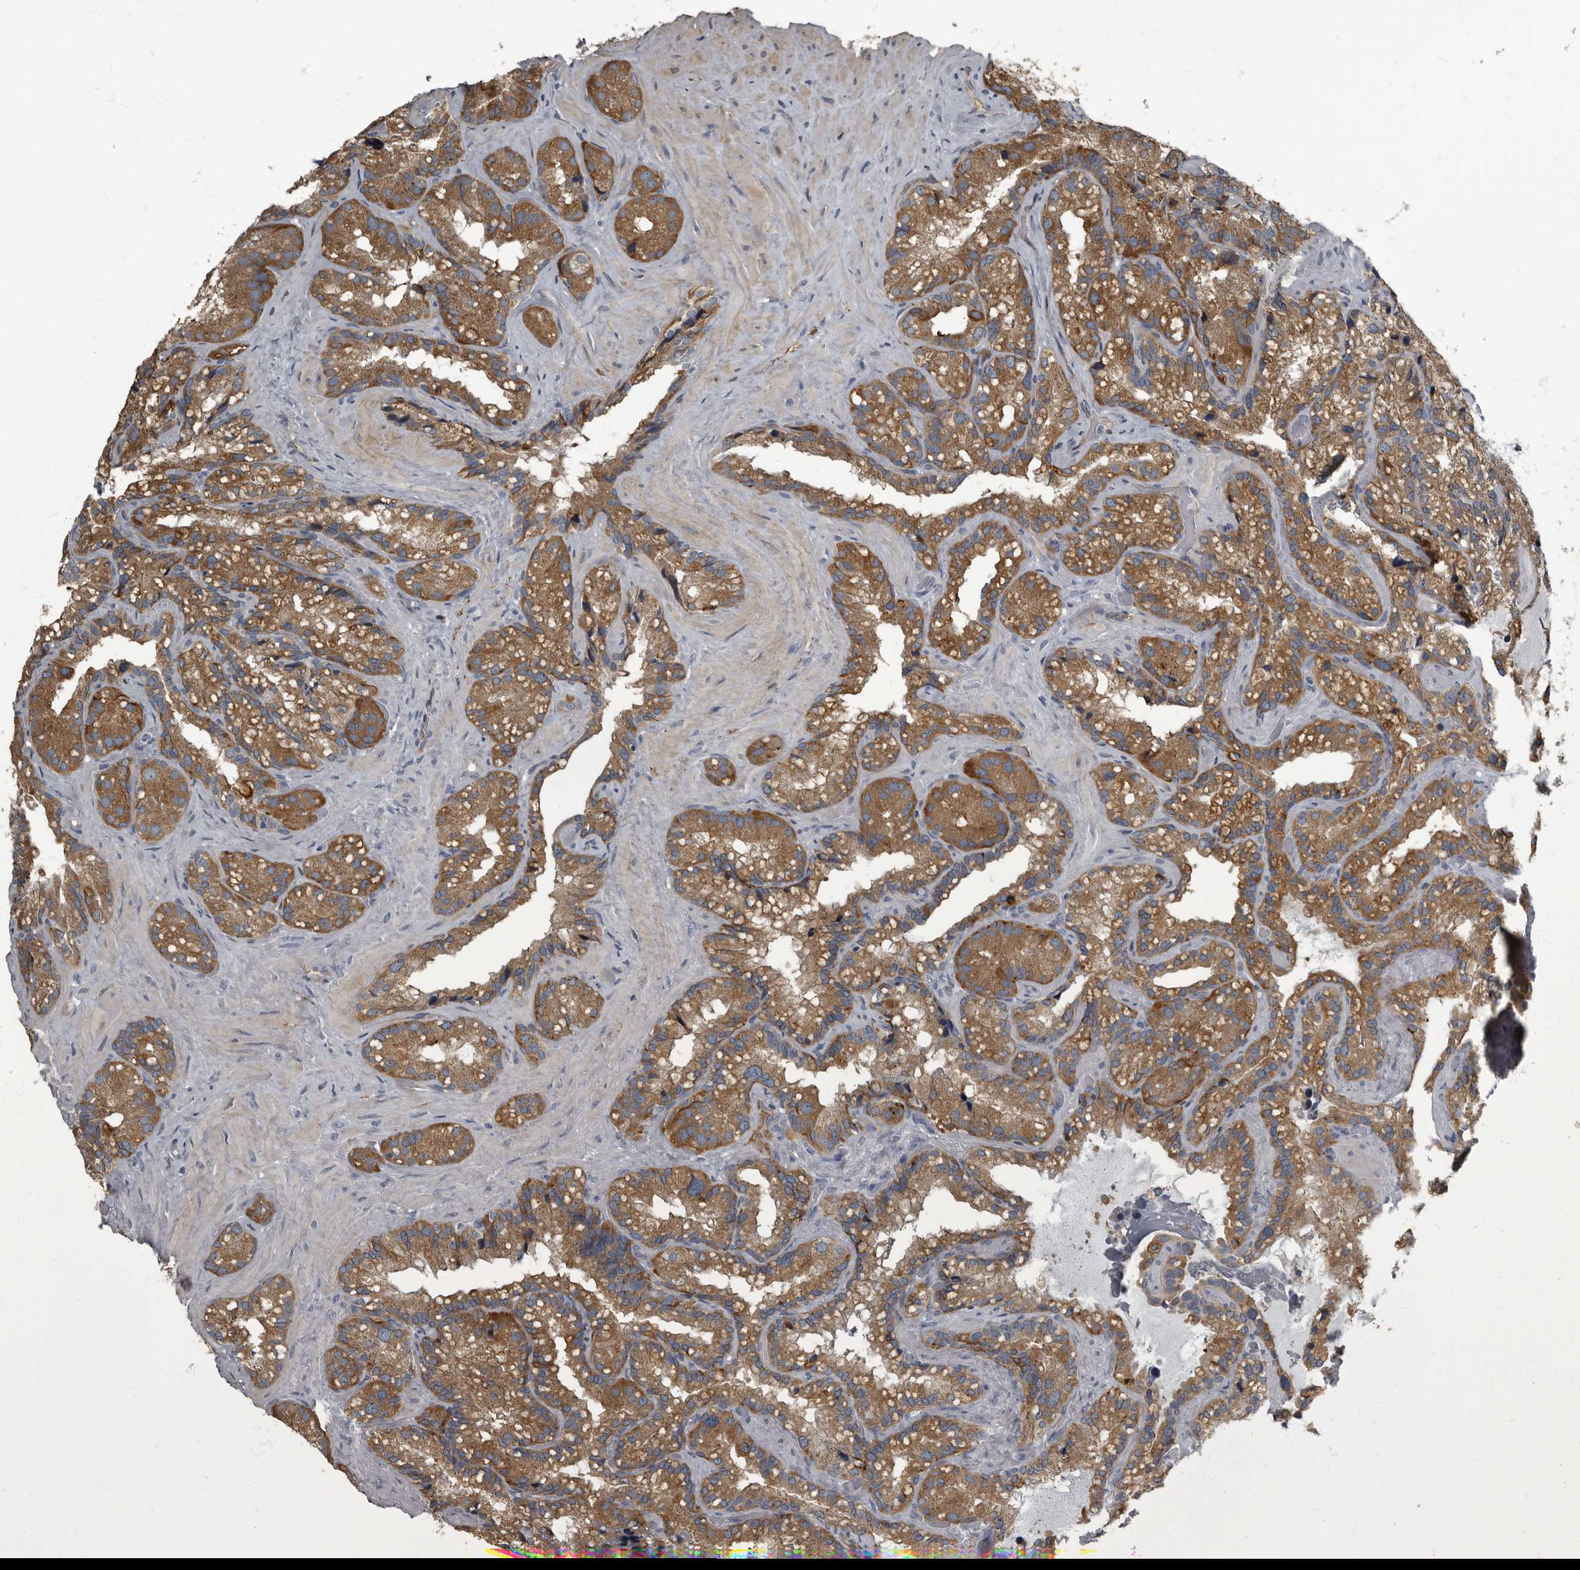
{"staining": {"intensity": "strong", "quantity": ">75%", "location": "cytoplasmic/membranous"}, "tissue": "seminal vesicle", "cell_type": "Glandular cells", "image_type": "normal", "snomed": [{"axis": "morphology", "description": "Normal tissue, NOS"}, {"axis": "topography", "description": "Prostate"}, {"axis": "topography", "description": "Seminal veicle"}], "caption": "Unremarkable seminal vesicle displays strong cytoplasmic/membranous expression in about >75% of glandular cells.", "gene": "TPD52L1", "patient": {"sex": "male", "age": 68}}